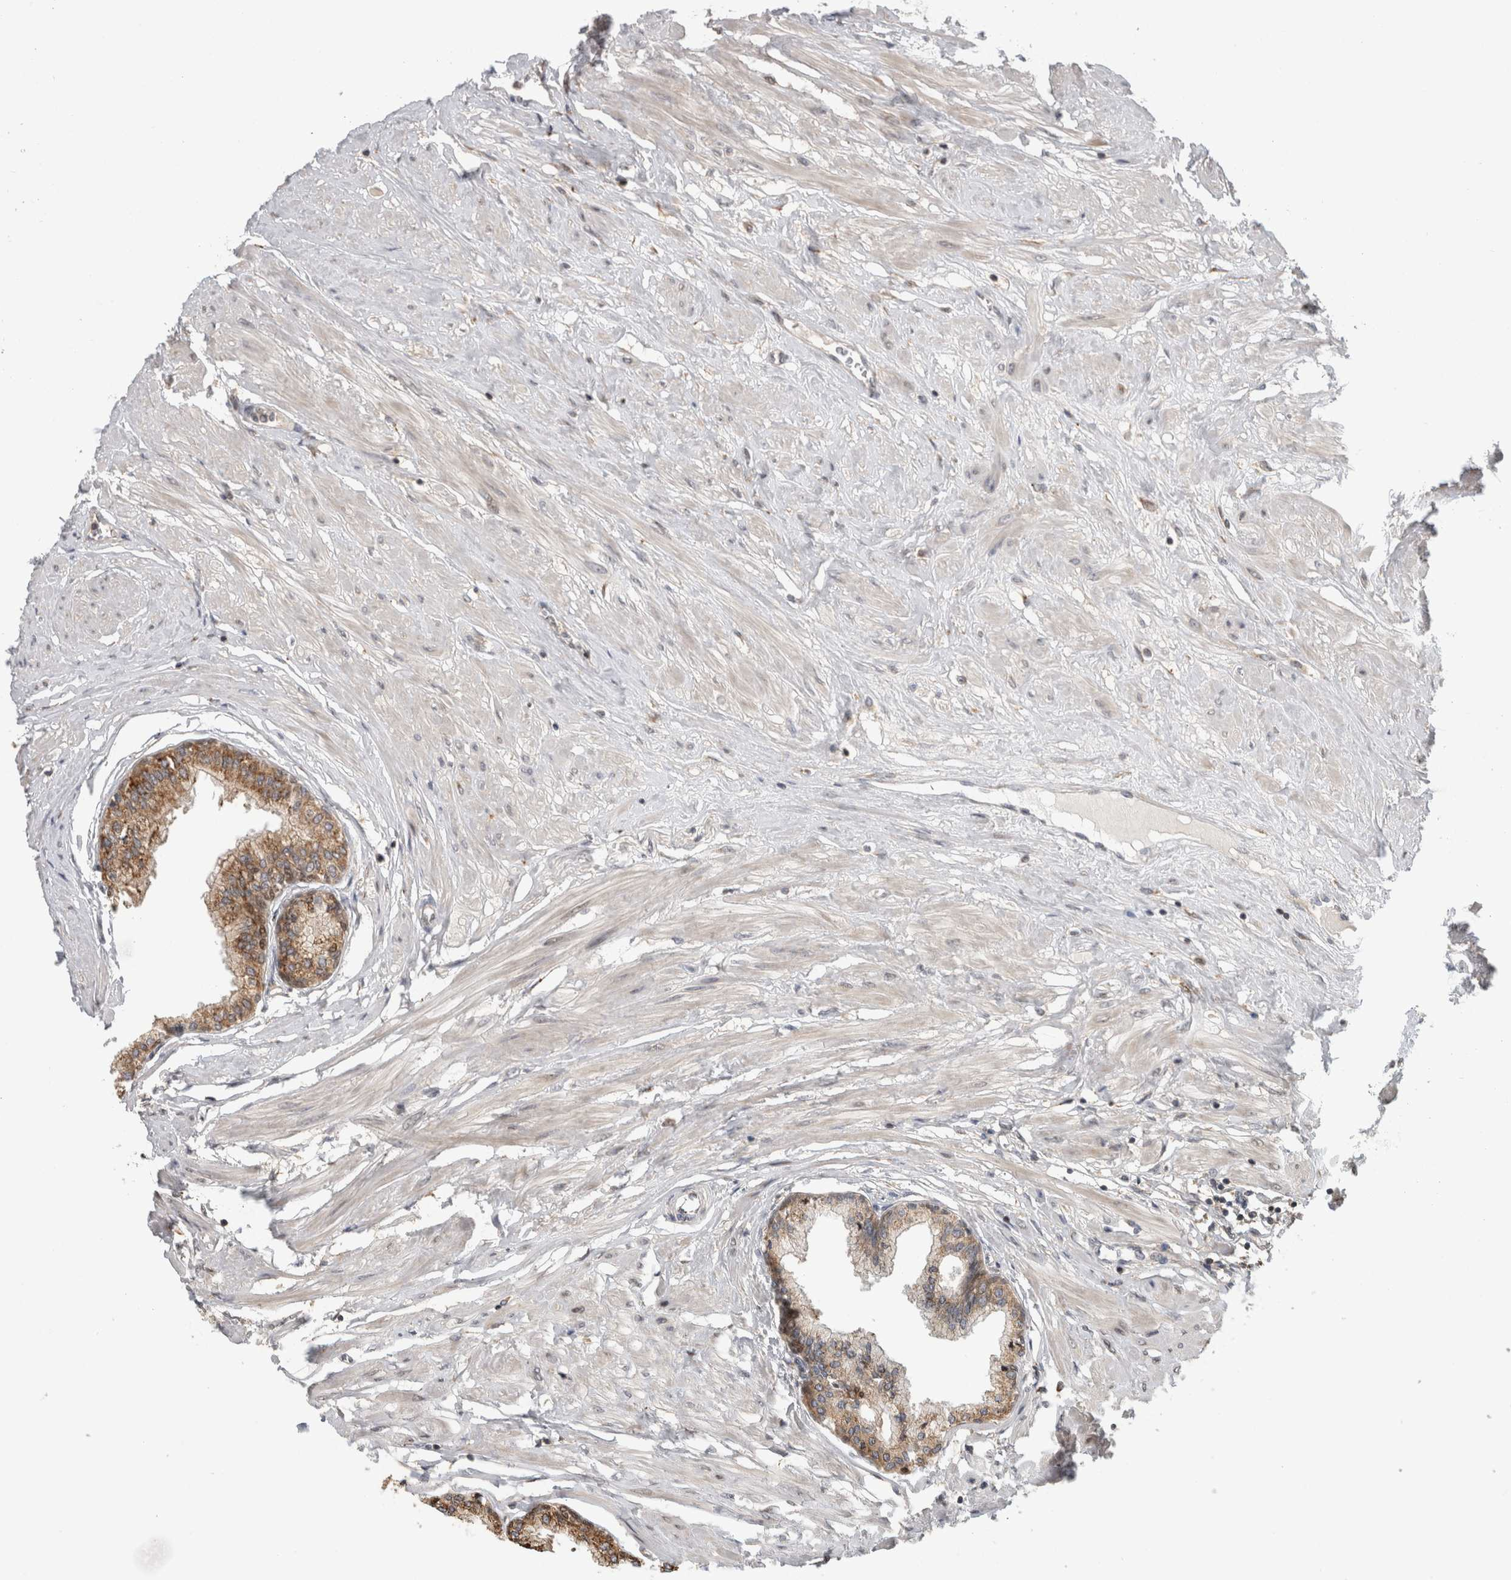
{"staining": {"intensity": "moderate", "quantity": ">75%", "location": "cytoplasmic/membranous"}, "tissue": "seminal vesicle", "cell_type": "Glandular cells", "image_type": "normal", "snomed": [{"axis": "morphology", "description": "Normal tissue, NOS"}, {"axis": "topography", "description": "Prostate"}, {"axis": "topography", "description": "Seminal veicle"}], "caption": "The image exhibits immunohistochemical staining of unremarkable seminal vesicle. There is moderate cytoplasmic/membranous staining is seen in about >75% of glandular cells.", "gene": "PARP6", "patient": {"sex": "male", "age": 60}}